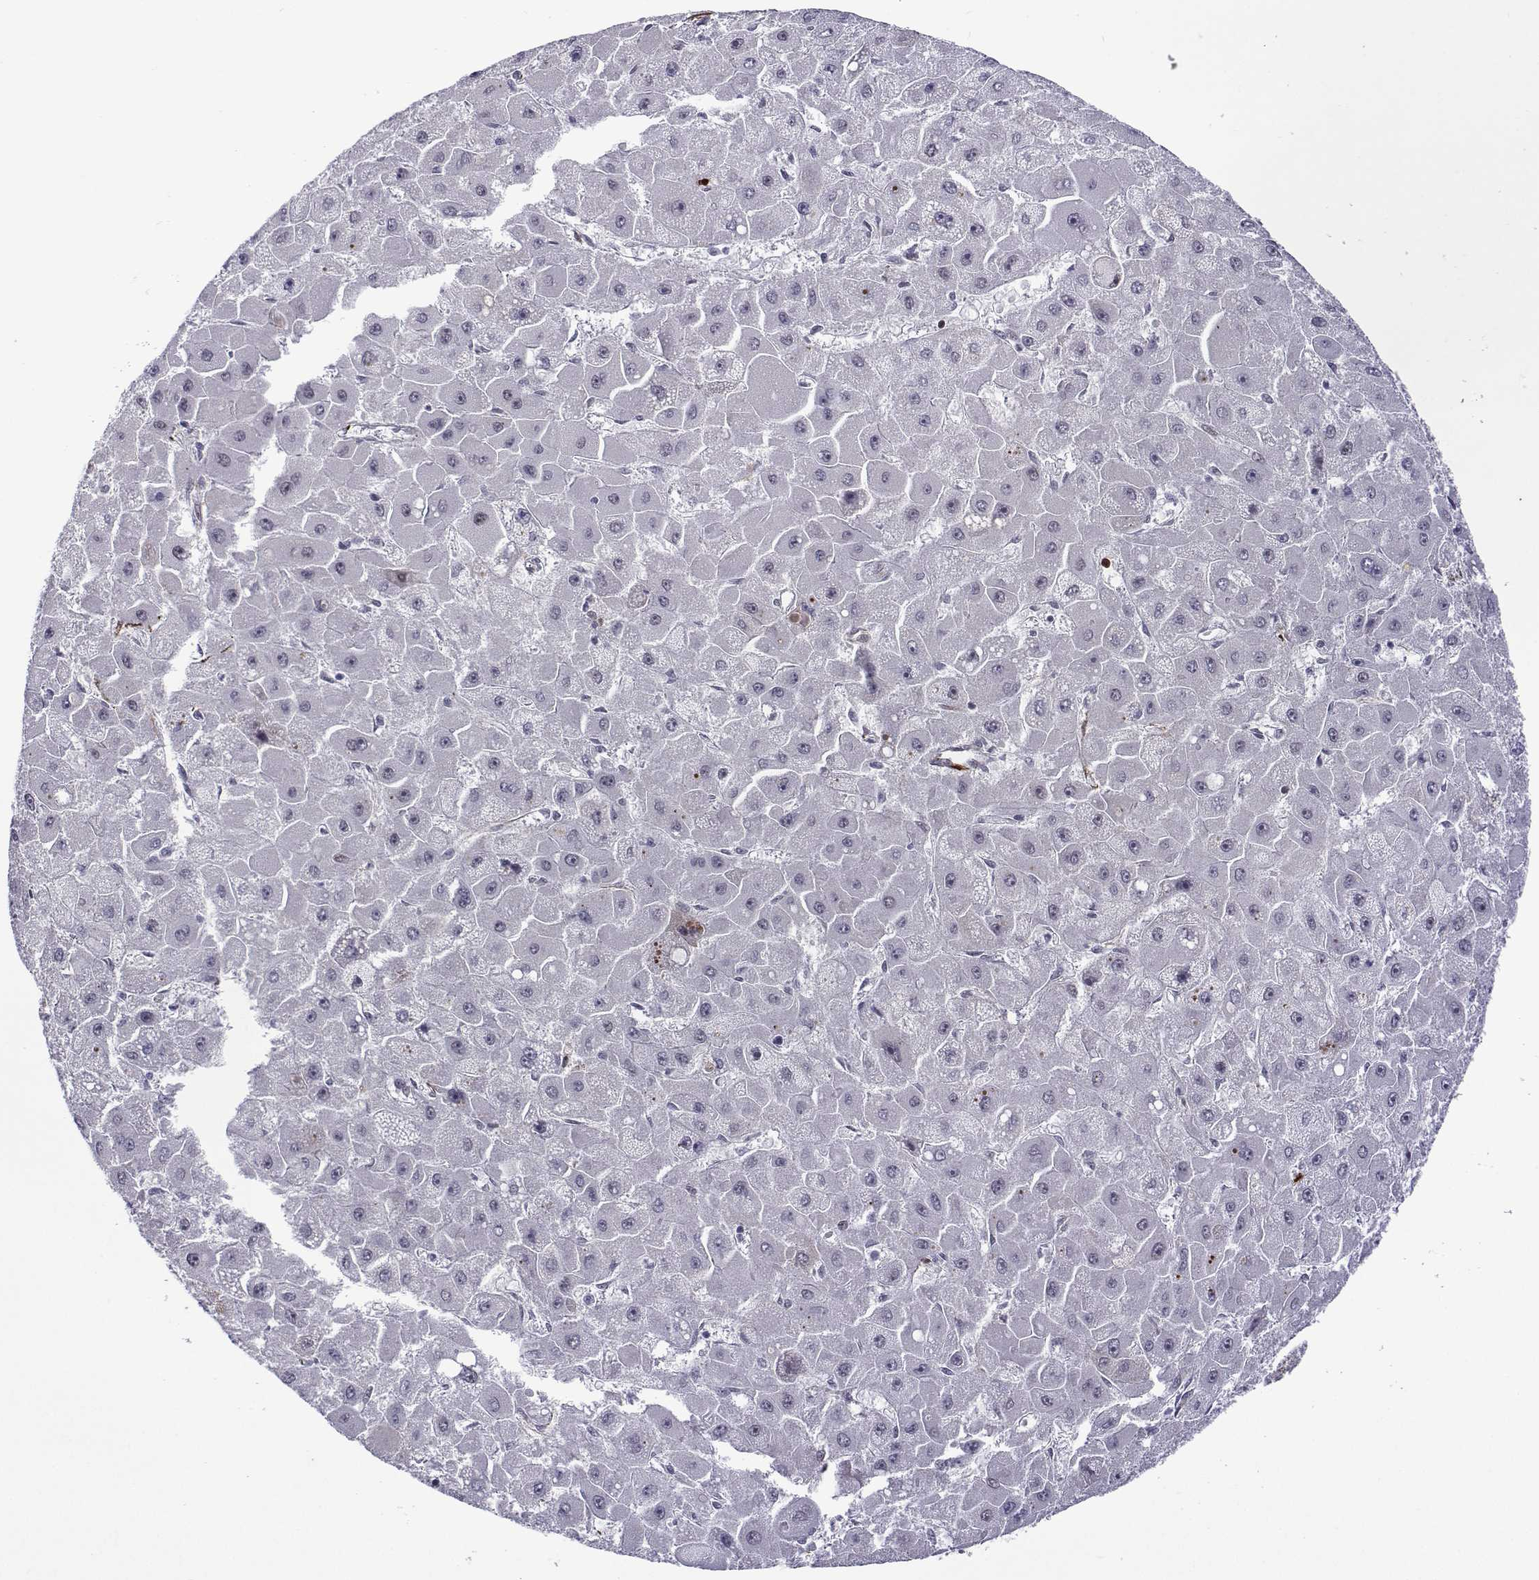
{"staining": {"intensity": "negative", "quantity": "none", "location": "none"}, "tissue": "liver cancer", "cell_type": "Tumor cells", "image_type": "cancer", "snomed": [{"axis": "morphology", "description": "Carcinoma, Hepatocellular, NOS"}, {"axis": "topography", "description": "Liver"}], "caption": "Immunohistochemistry (IHC) of liver cancer demonstrates no staining in tumor cells.", "gene": "EFCAB3", "patient": {"sex": "female", "age": 25}}